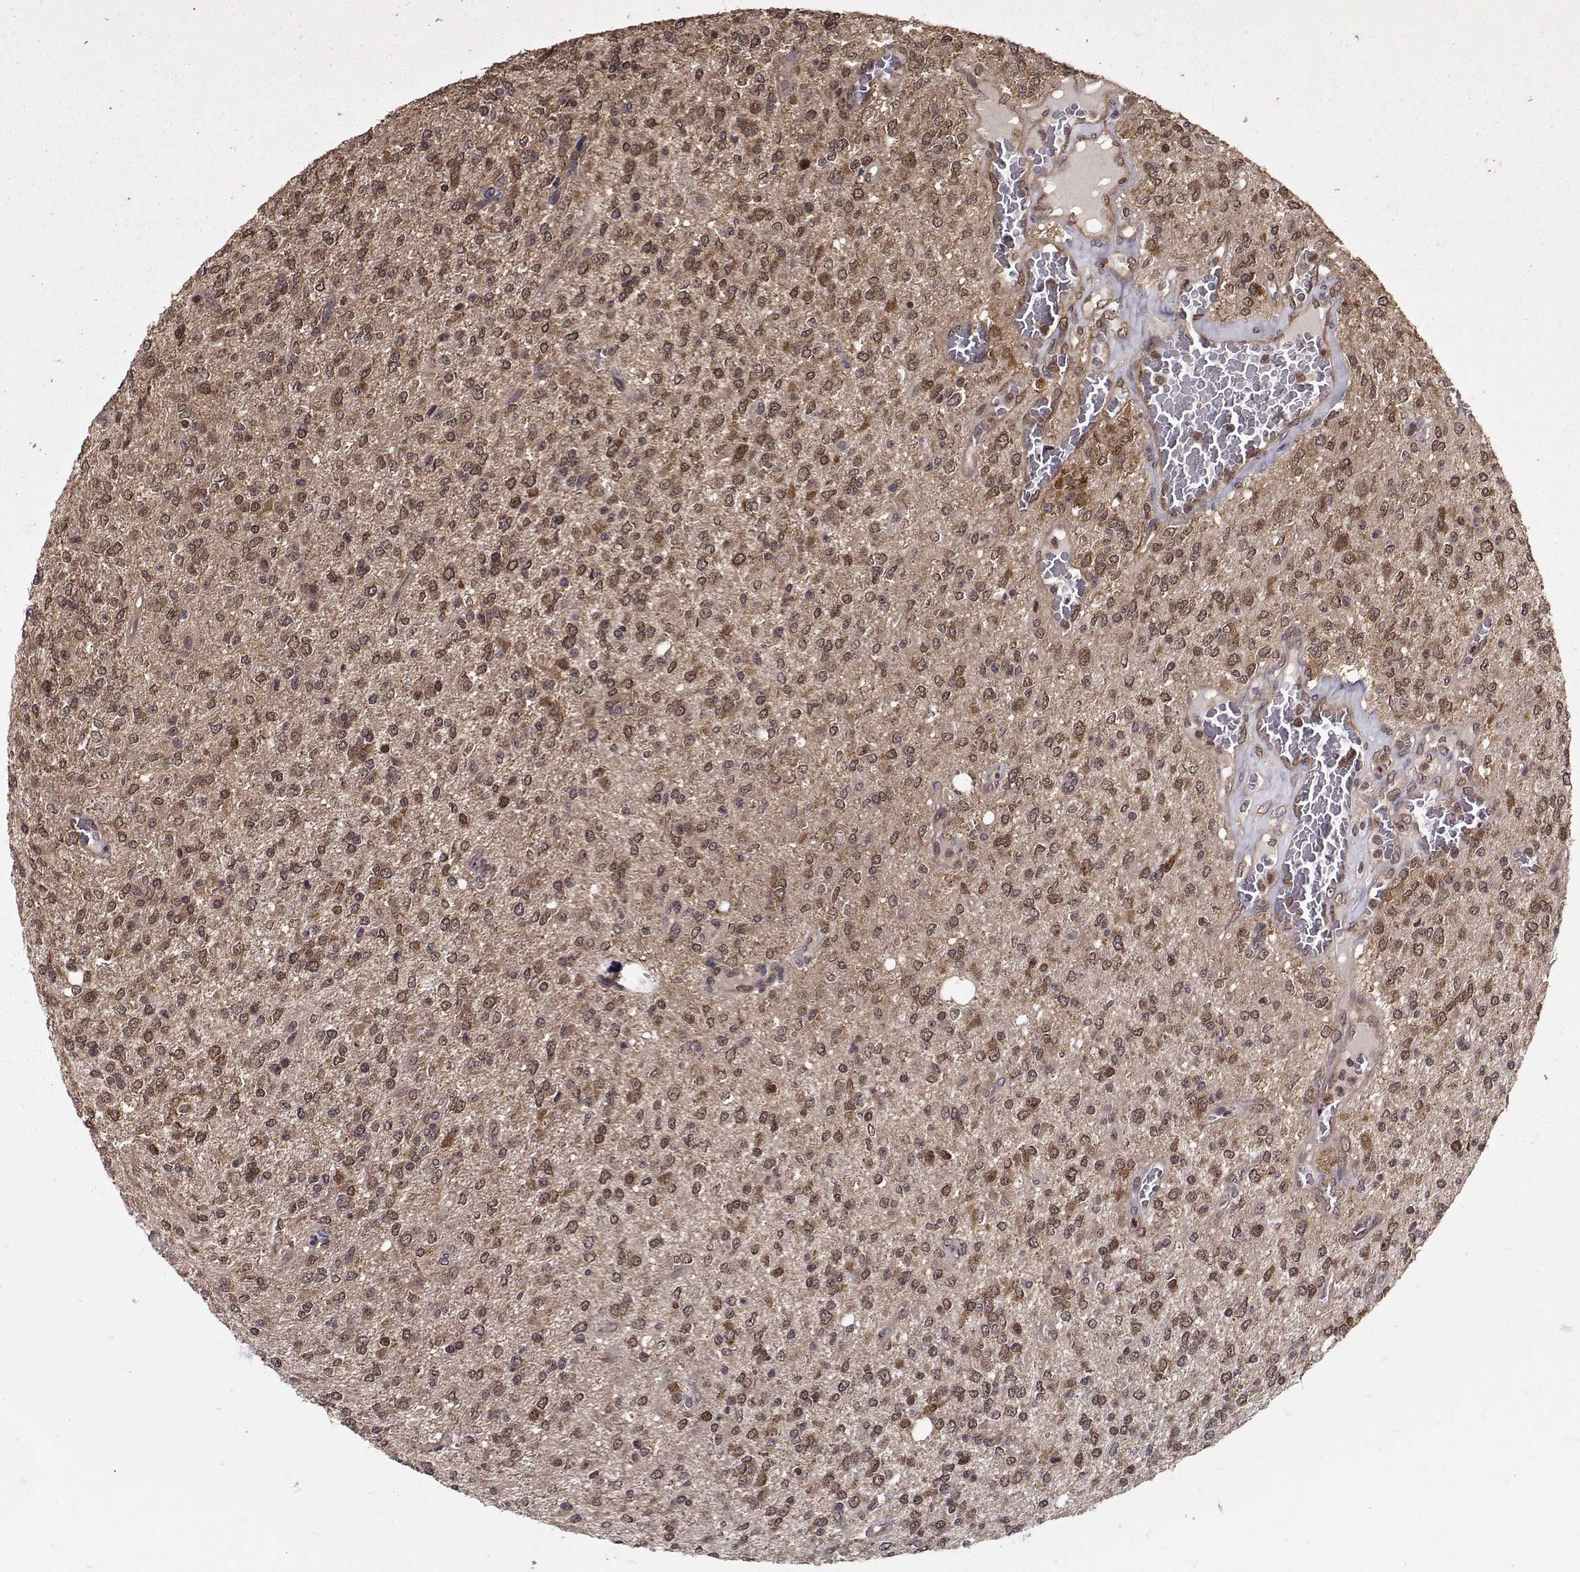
{"staining": {"intensity": "moderate", "quantity": "<25%", "location": "cytoplasmic/membranous"}, "tissue": "glioma", "cell_type": "Tumor cells", "image_type": "cancer", "snomed": [{"axis": "morphology", "description": "Glioma, malignant, Low grade"}, {"axis": "topography", "description": "Brain"}], "caption": "This histopathology image displays glioma stained with IHC to label a protein in brown. The cytoplasmic/membranous of tumor cells show moderate positivity for the protein. Nuclei are counter-stained blue.", "gene": "PPP2R2A", "patient": {"sex": "male", "age": 67}}